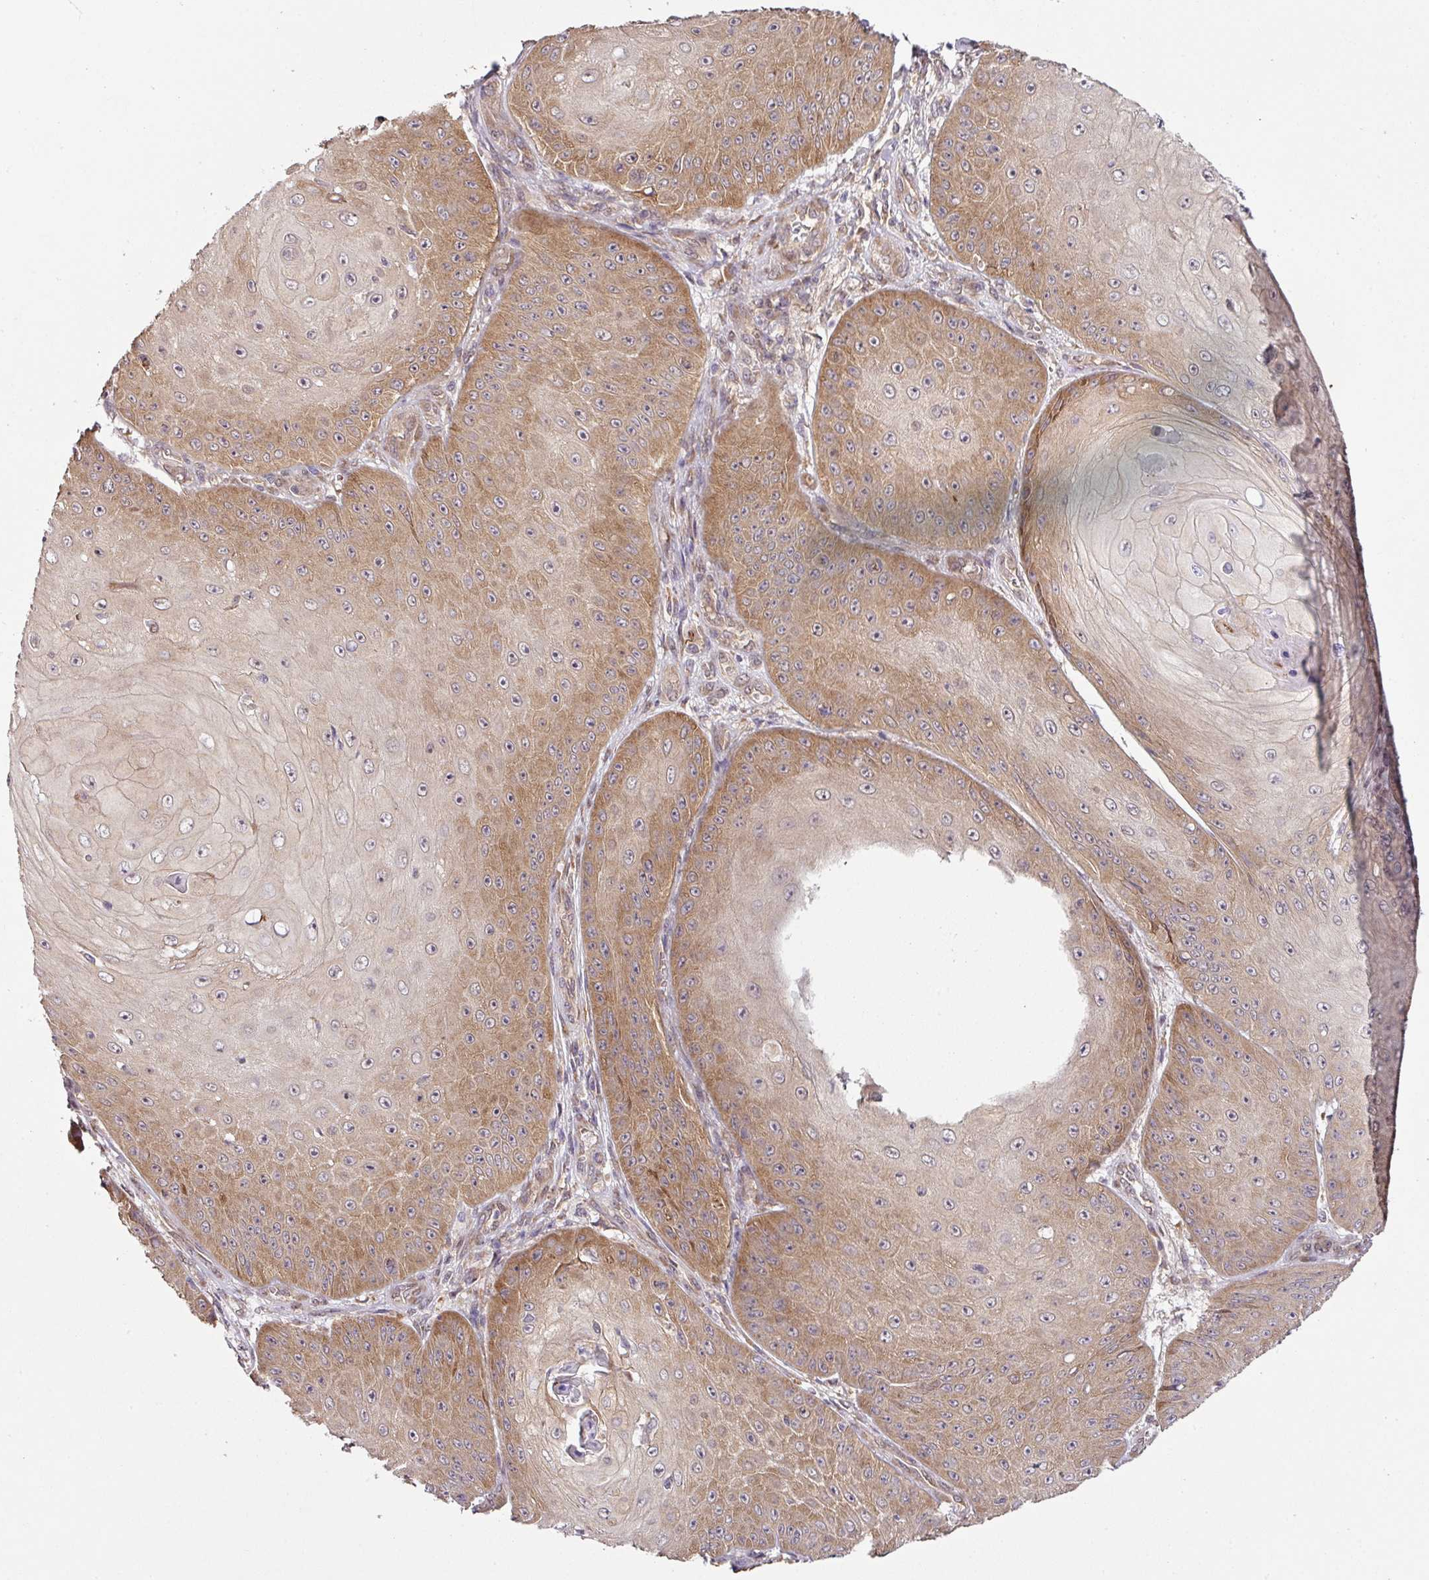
{"staining": {"intensity": "moderate", "quantity": "25%-75%", "location": "cytoplasmic/membranous"}, "tissue": "skin cancer", "cell_type": "Tumor cells", "image_type": "cancer", "snomed": [{"axis": "morphology", "description": "Squamous cell carcinoma, NOS"}, {"axis": "topography", "description": "Skin"}], "caption": "A photomicrograph of squamous cell carcinoma (skin) stained for a protein exhibits moderate cytoplasmic/membranous brown staining in tumor cells. The protein of interest is shown in brown color, while the nuclei are stained blue.", "gene": "DNAAF4", "patient": {"sex": "male", "age": 70}}